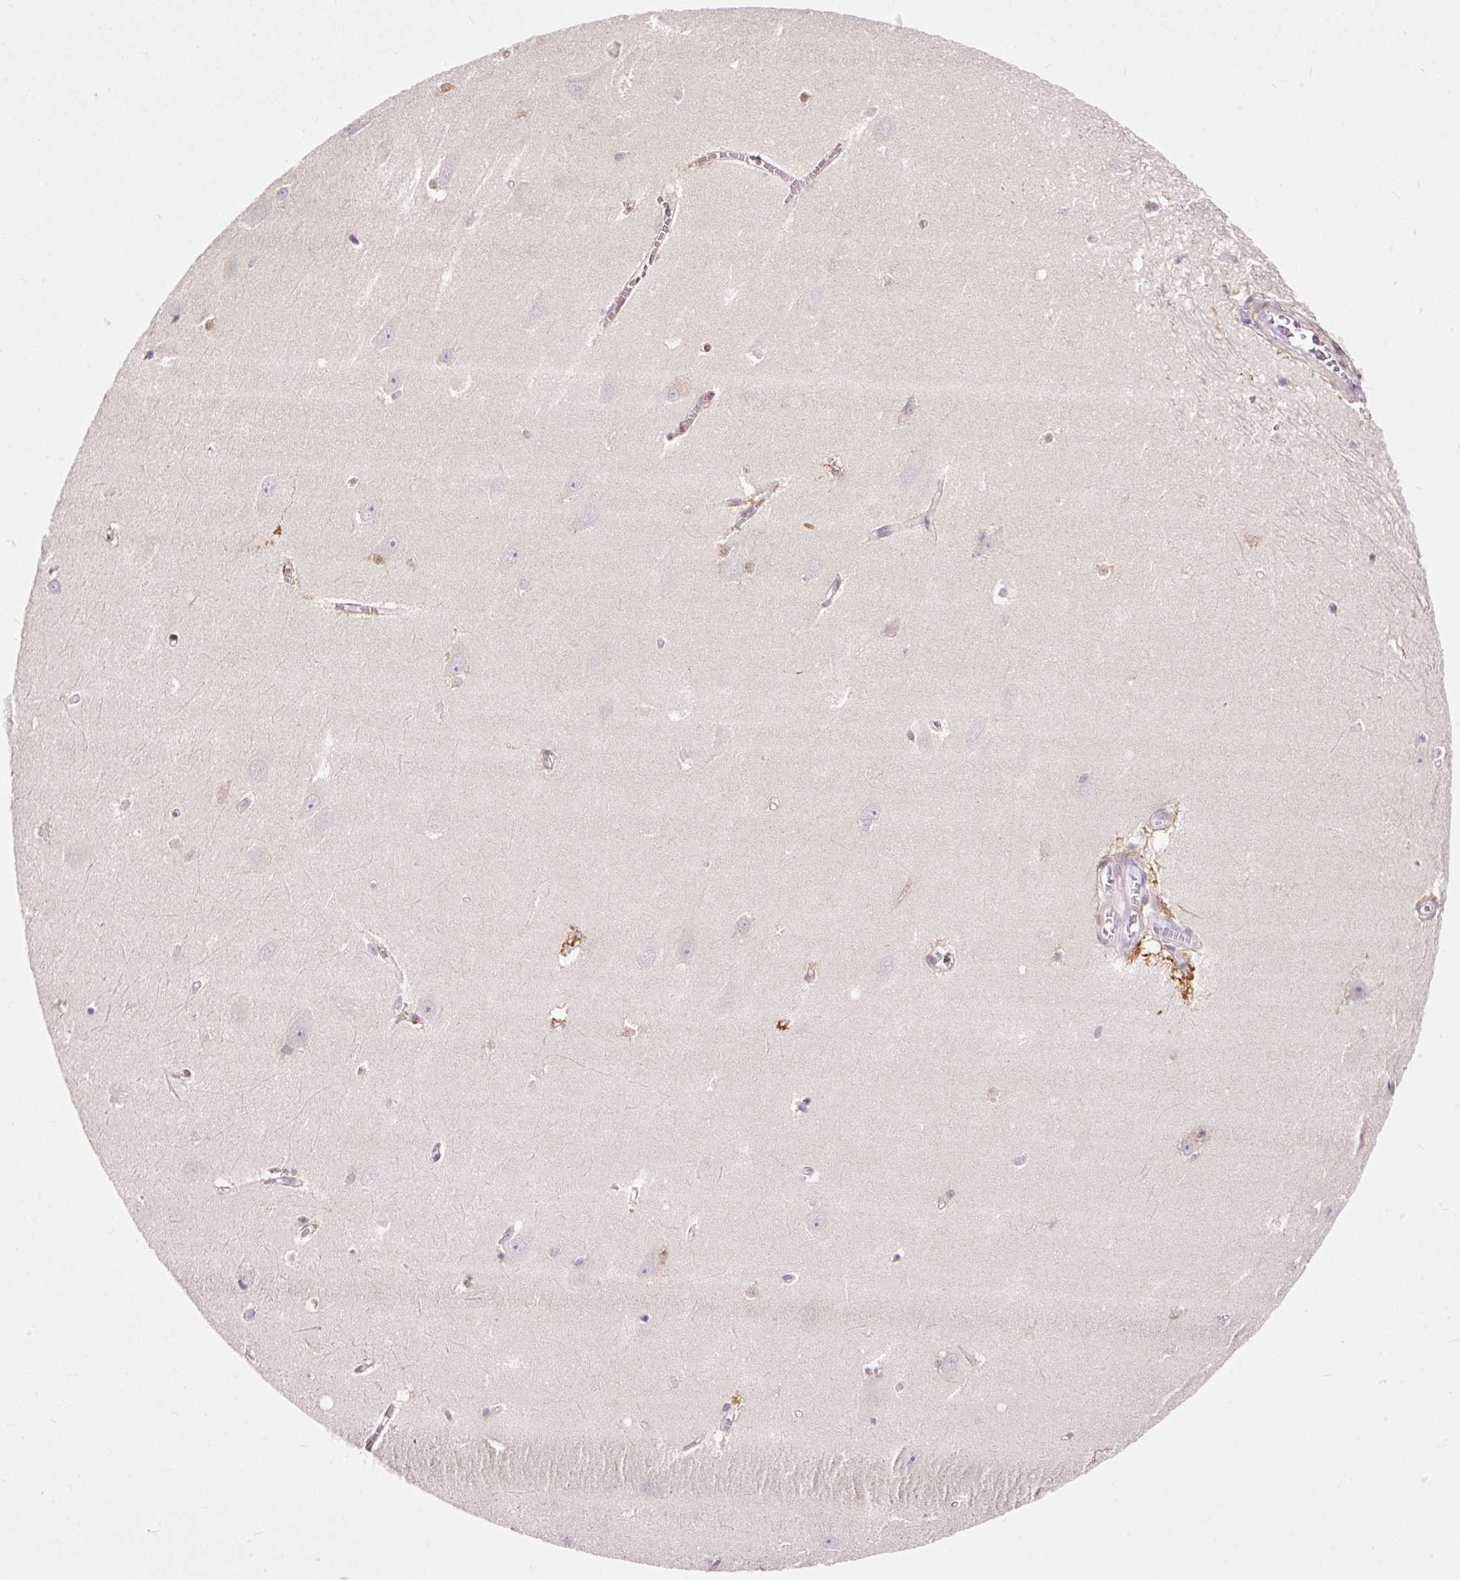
{"staining": {"intensity": "negative", "quantity": "none", "location": "none"}, "tissue": "hippocampus", "cell_type": "Glial cells", "image_type": "normal", "snomed": [{"axis": "morphology", "description": "Normal tissue, NOS"}, {"axis": "topography", "description": "Hippocampus"}], "caption": "The immunohistochemistry image has no significant positivity in glial cells of hippocampus.", "gene": "FCRL4", "patient": {"sex": "female", "age": 64}}